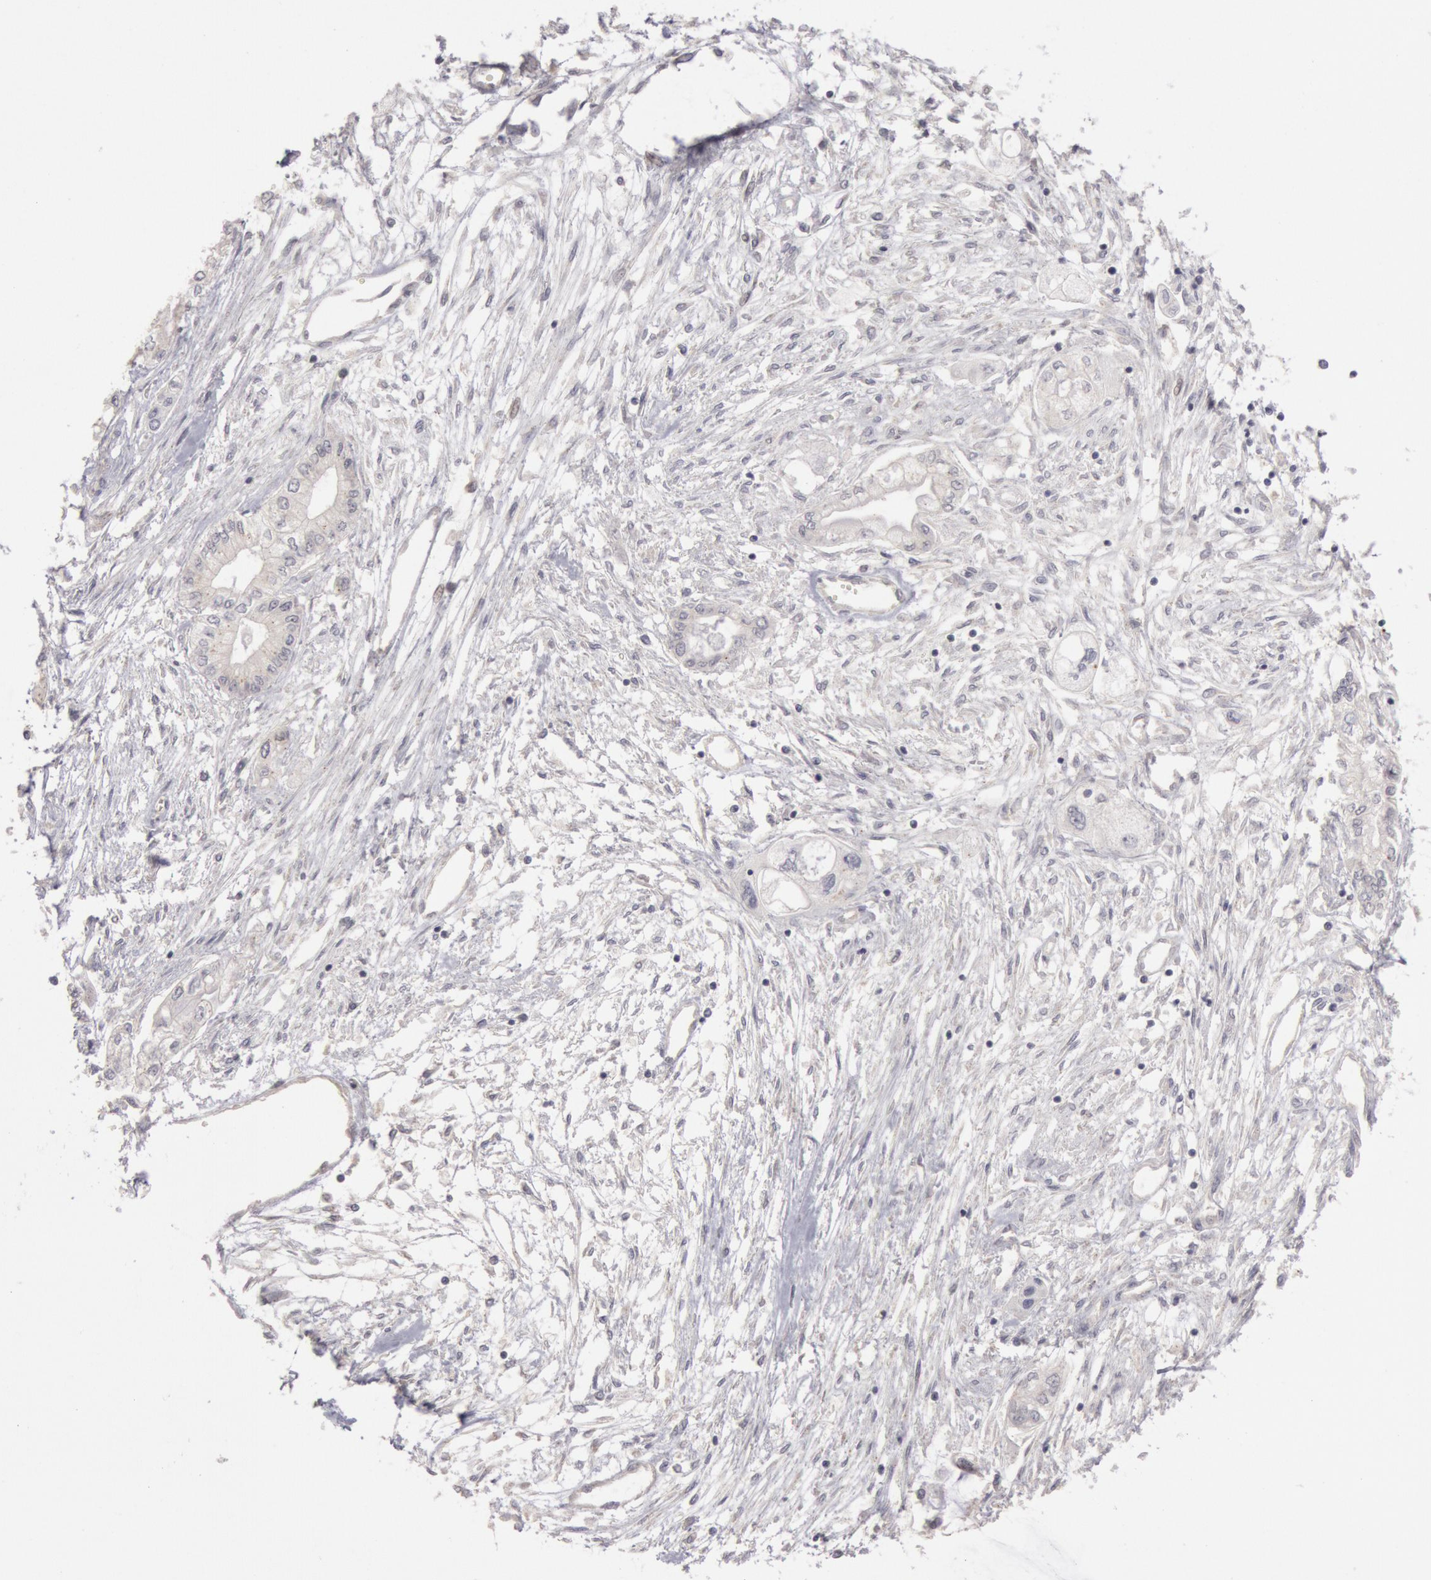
{"staining": {"intensity": "negative", "quantity": "none", "location": "none"}, "tissue": "pancreatic cancer", "cell_type": "Tumor cells", "image_type": "cancer", "snomed": [{"axis": "morphology", "description": "Adenocarcinoma, NOS"}, {"axis": "topography", "description": "Pancreas"}], "caption": "A histopathology image of human pancreatic cancer (adenocarcinoma) is negative for staining in tumor cells.", "gene": "RIMBP3C", "patient": {"sex": "male", "age": 79}}